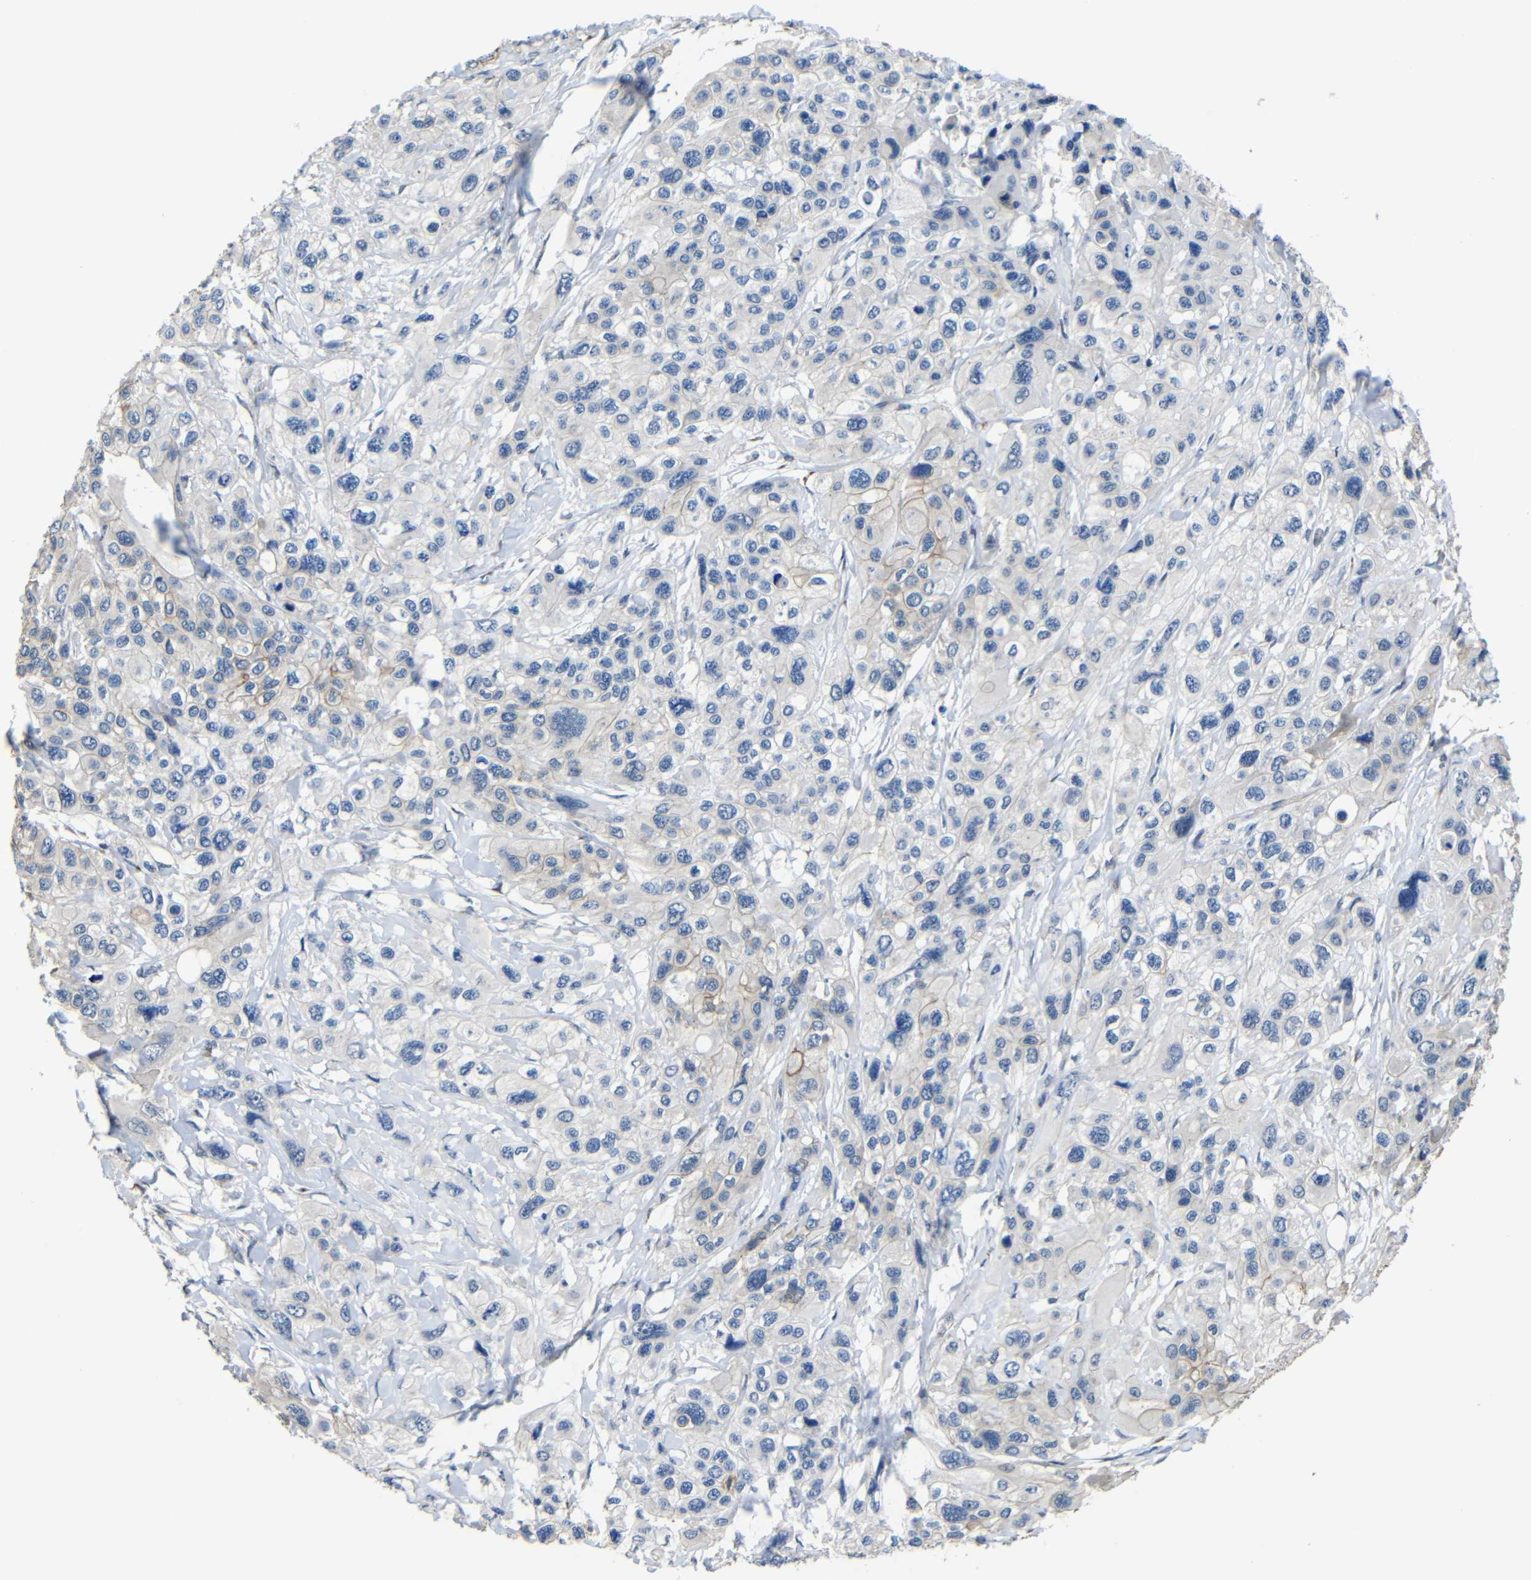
{"staining": {"intensity": "weak", "quantity": "<25%", "location": "cytoplasmic/membranous"}, "tissue": "pancreatic cancer", "cell_type": "Tumor cells", "image_type": "cancer", "snomed": [{"axis": "morphology", "description": "Adenocarcinoma, NOS"}, {"axis": "topography", "description": "Pancreas"}], "caption": "IHC micrograph of neoplastic tissue: pancreatic adenocarcinoma stained with DAB demonstrates no significant protein expression in tumor cells.", "gene": "ZNF90", "patient": {"sex": "male", "age": 73}}